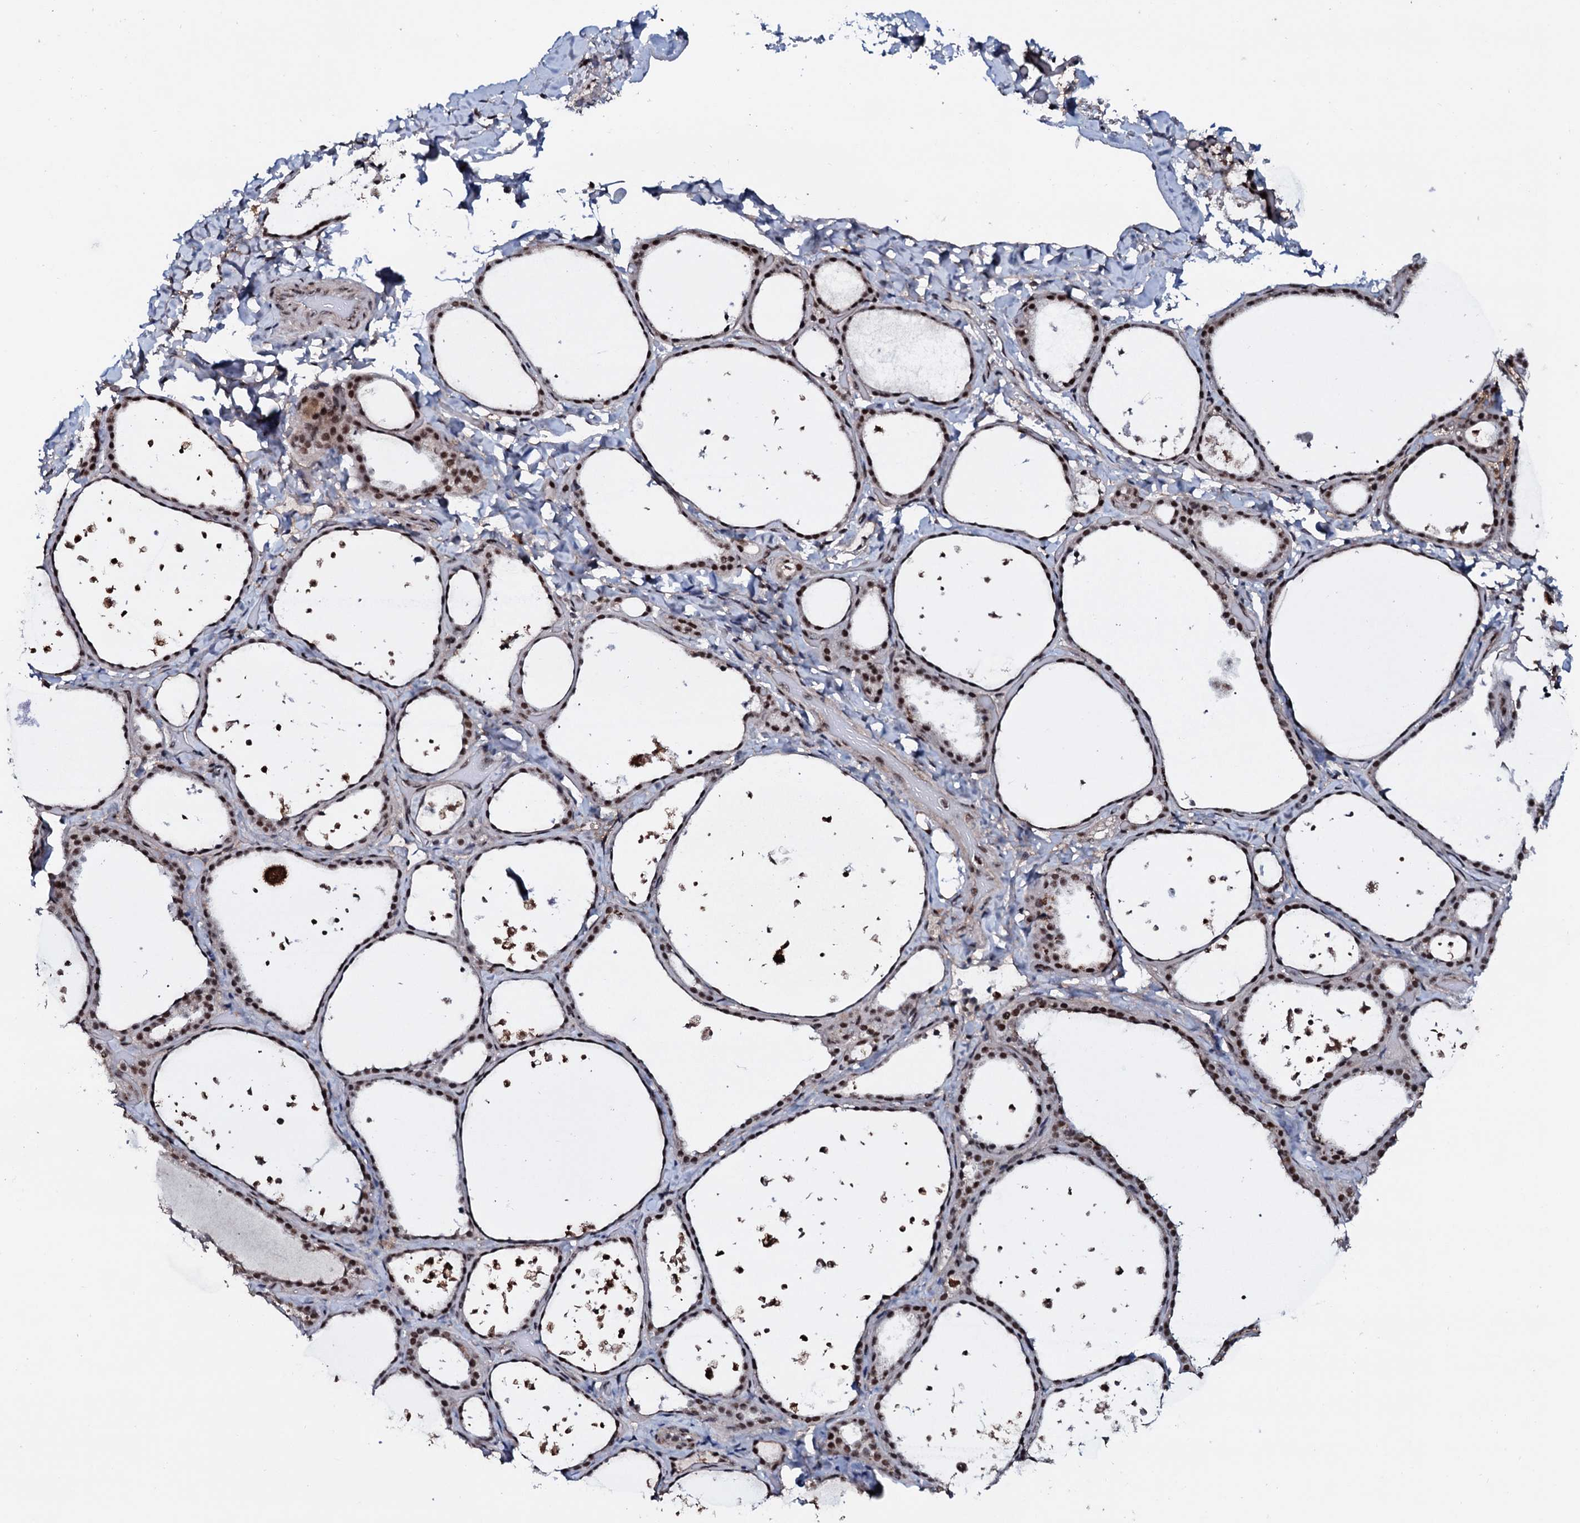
{"staining": {"intensity": "moderate", "quantity": ">75%", "location": "nuclear"}, "tissue": "thyroid gland", "cell_type": "Glandular cells", "image_type": "normal", "snomed": [{"axis": "morphology", "description": "Normal tissue, NOS"}, {"axis": "topography", "description": "Thyroid gland"}], "caption": "Protein analysis of benign thyroid gland exhibits moderate nuclear staining in about >75% of glandular cells. (Brightfield microscopy of DAB IHC at high magnification).", "gene": "PRPF18", "patient": {"sex": "female", "age": 44}}